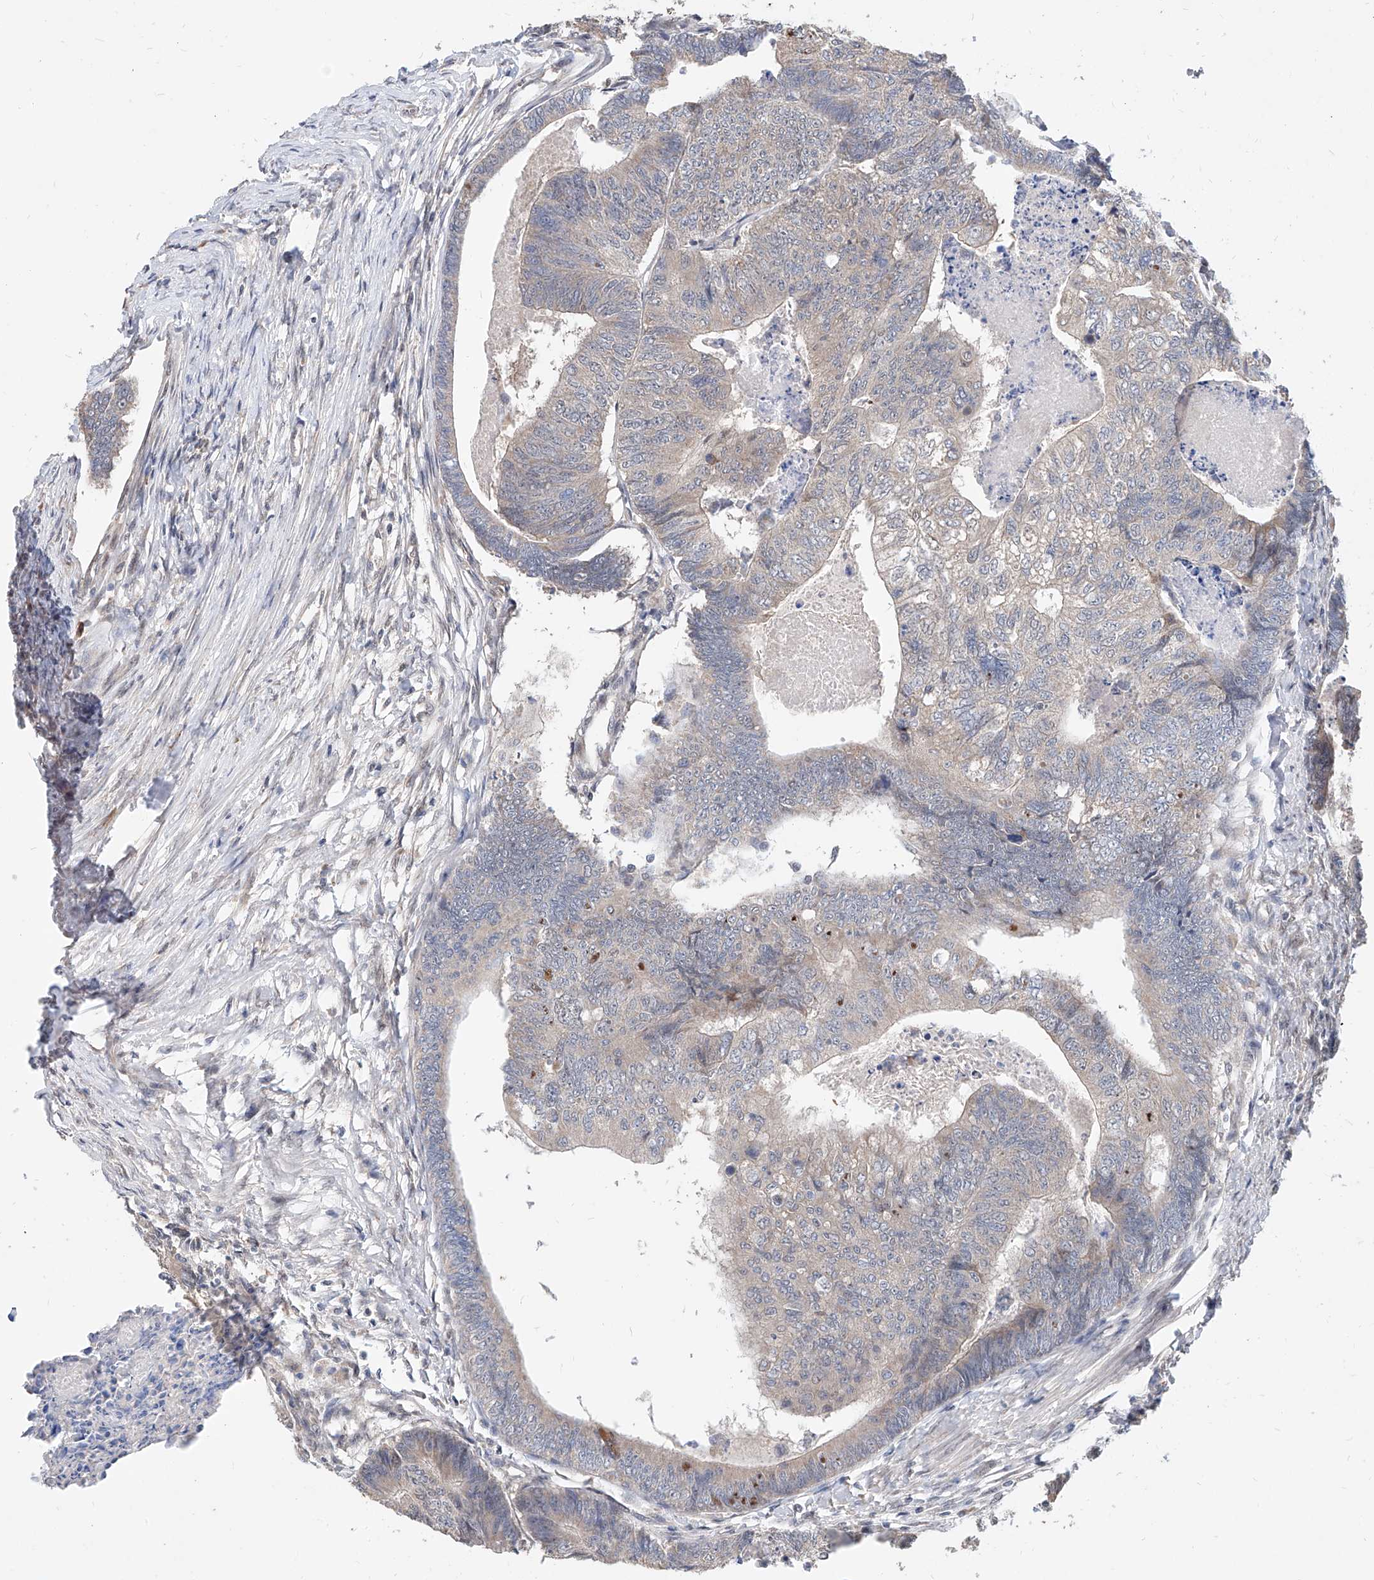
{"staining": {"intensity": "negative", "quantity": "none", "location": "none"}, "tissue": "colorectal cancer", "cell_type": "Tumor cells", "image_type": "cancer", "snomed": [{"axis": "morphology", "description": "Adenocarcinoma, NOS"}, {"axis": "topography", "description": "Colon"}], "caption": "IHC photomicrograph of neoplastic tissue: human colorectal adenocarcinoma stained with DAB (3,3'-diaminobenzidine) reveals no significant protein positivity in tumor cells. (DAB (3,3'-diaminobenzidine) immunohistochemistry, high magnification).", "gene": "CARMIL3", "patient": {"sex": "female", "age": 67}}